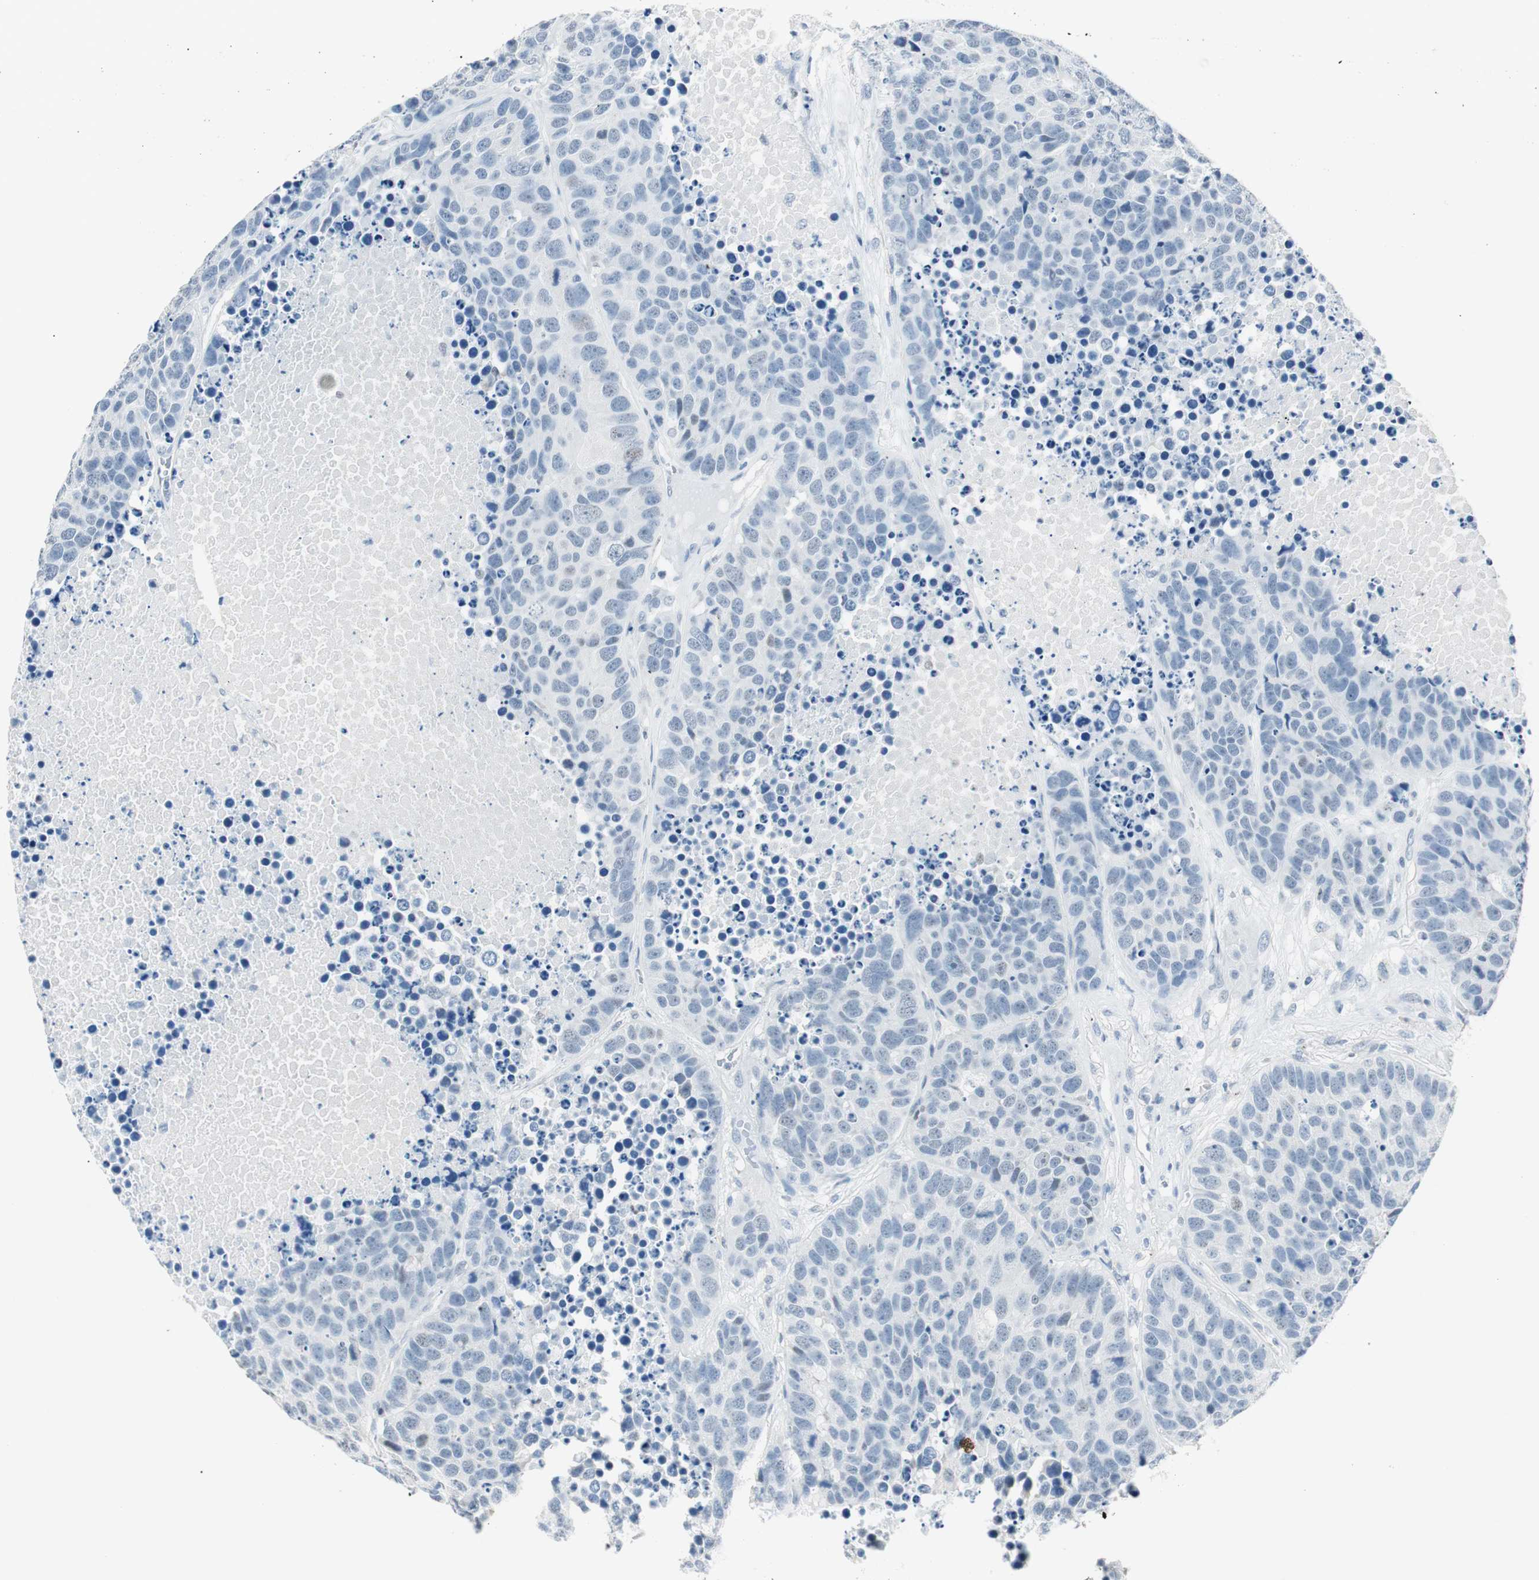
{"staining": {"intensity": "negative", "quantity": "none", "location": "none"}, "tissue": "carcinoid", "cell_type": "Tumor cells", "image_type": "cancer", "snomed": [{"axis": "morphology", "description": "Carcinoid, malignant, NOS"}, {"axis": "topography", "description": "Lung"}], "caption": "Tumor cells show no significant protein expression in carcinoid (malignant).", "gene": "HOXB13", "patient": {"sex": "male", "age": 60}}